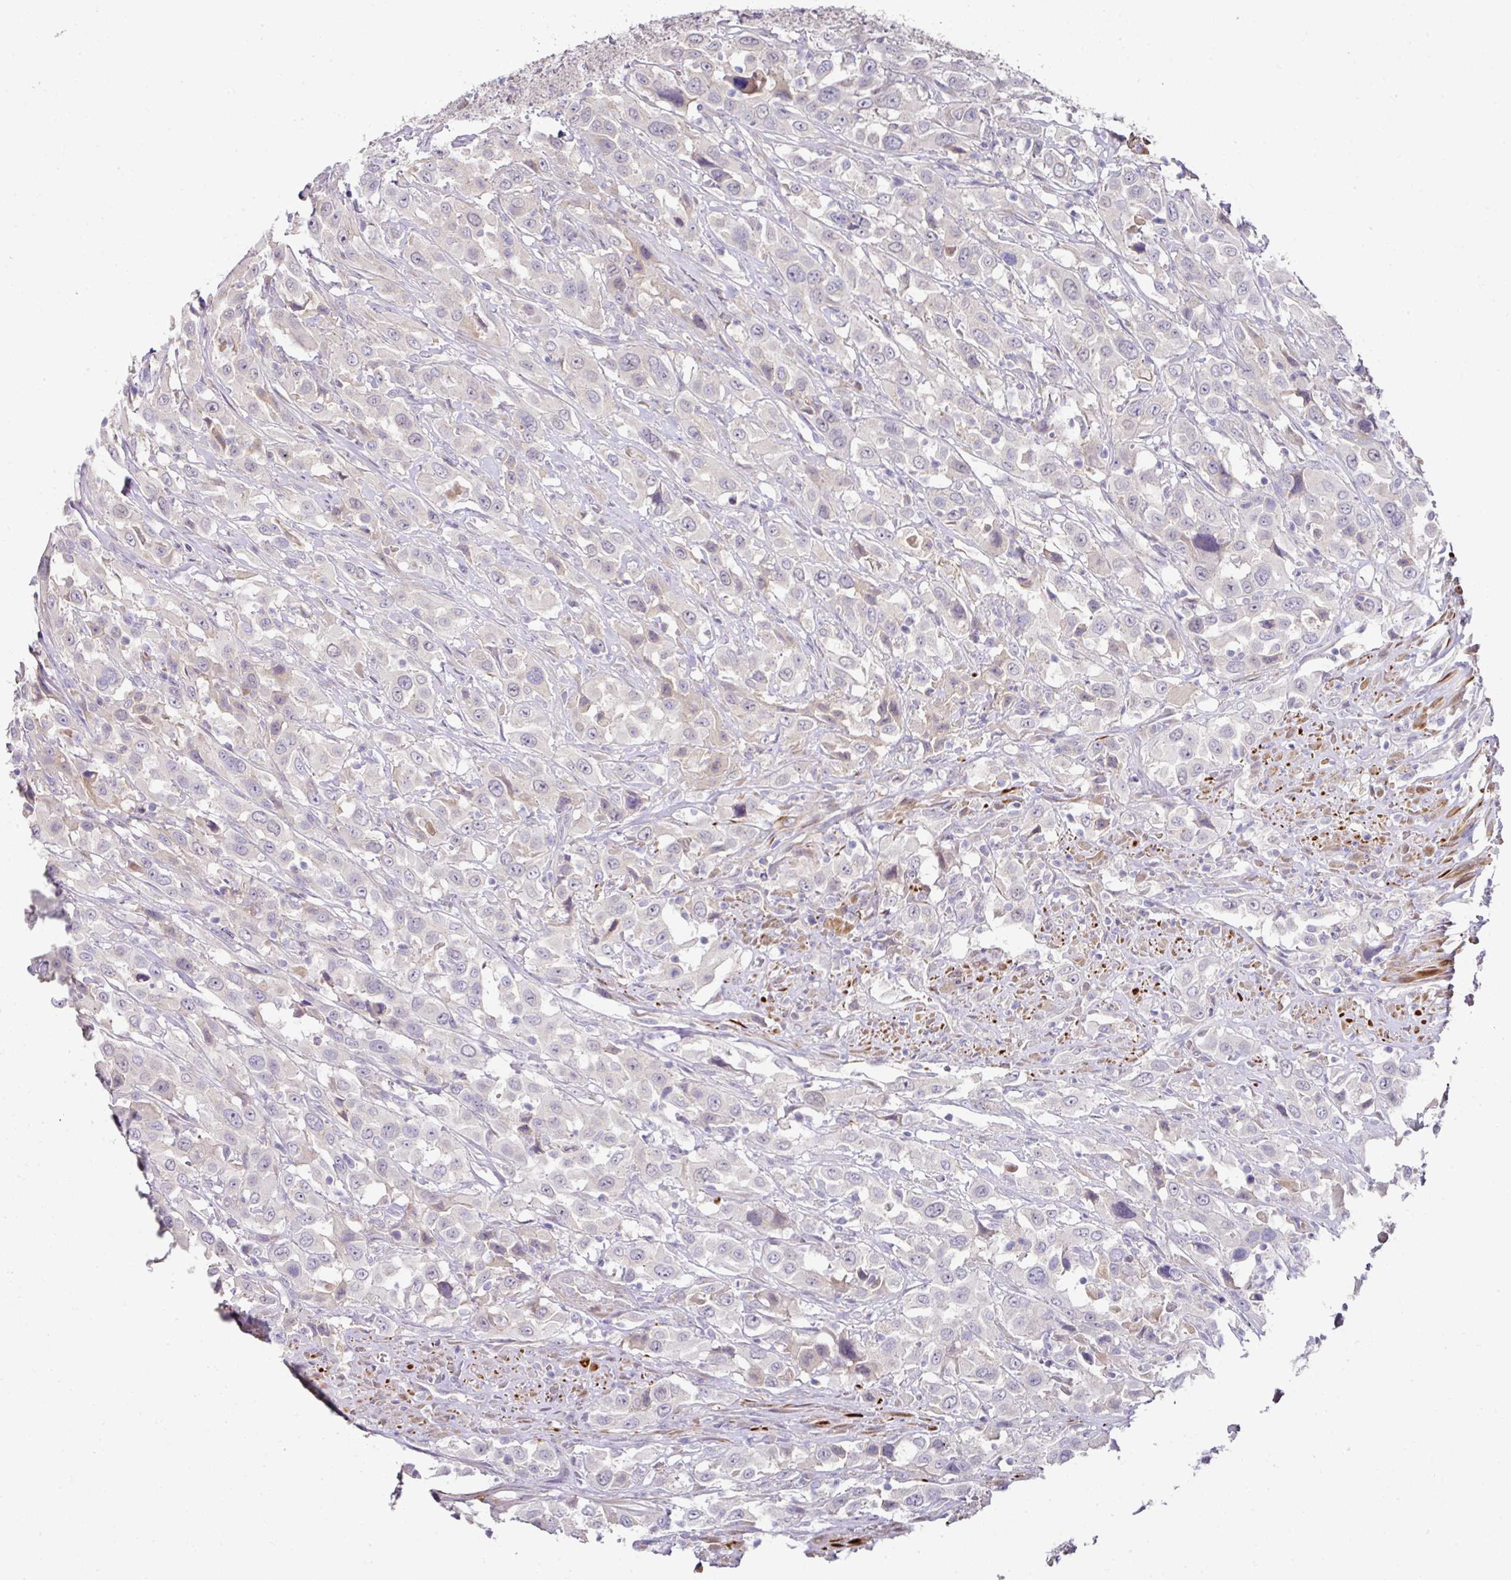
{"staining": {"intensity": "negative", "quantity": "none", "location": "none"}, "tissue": "urothelial cancer", "cell_type": "Tumor cells", "image_type": "cancer", "snomed": [{"axis": "morphology", "description": "Urothelial carcinoma, High grade"}, {"axis": "topography", "description": "Urinary bladder"}], "caption": "Immunohistochemical staining of urothelial carcinoma (high-grade) displays no significant staining in tumor cells.", "gene": "TARM1", "patient": {"sex": "male", "age": 61}}